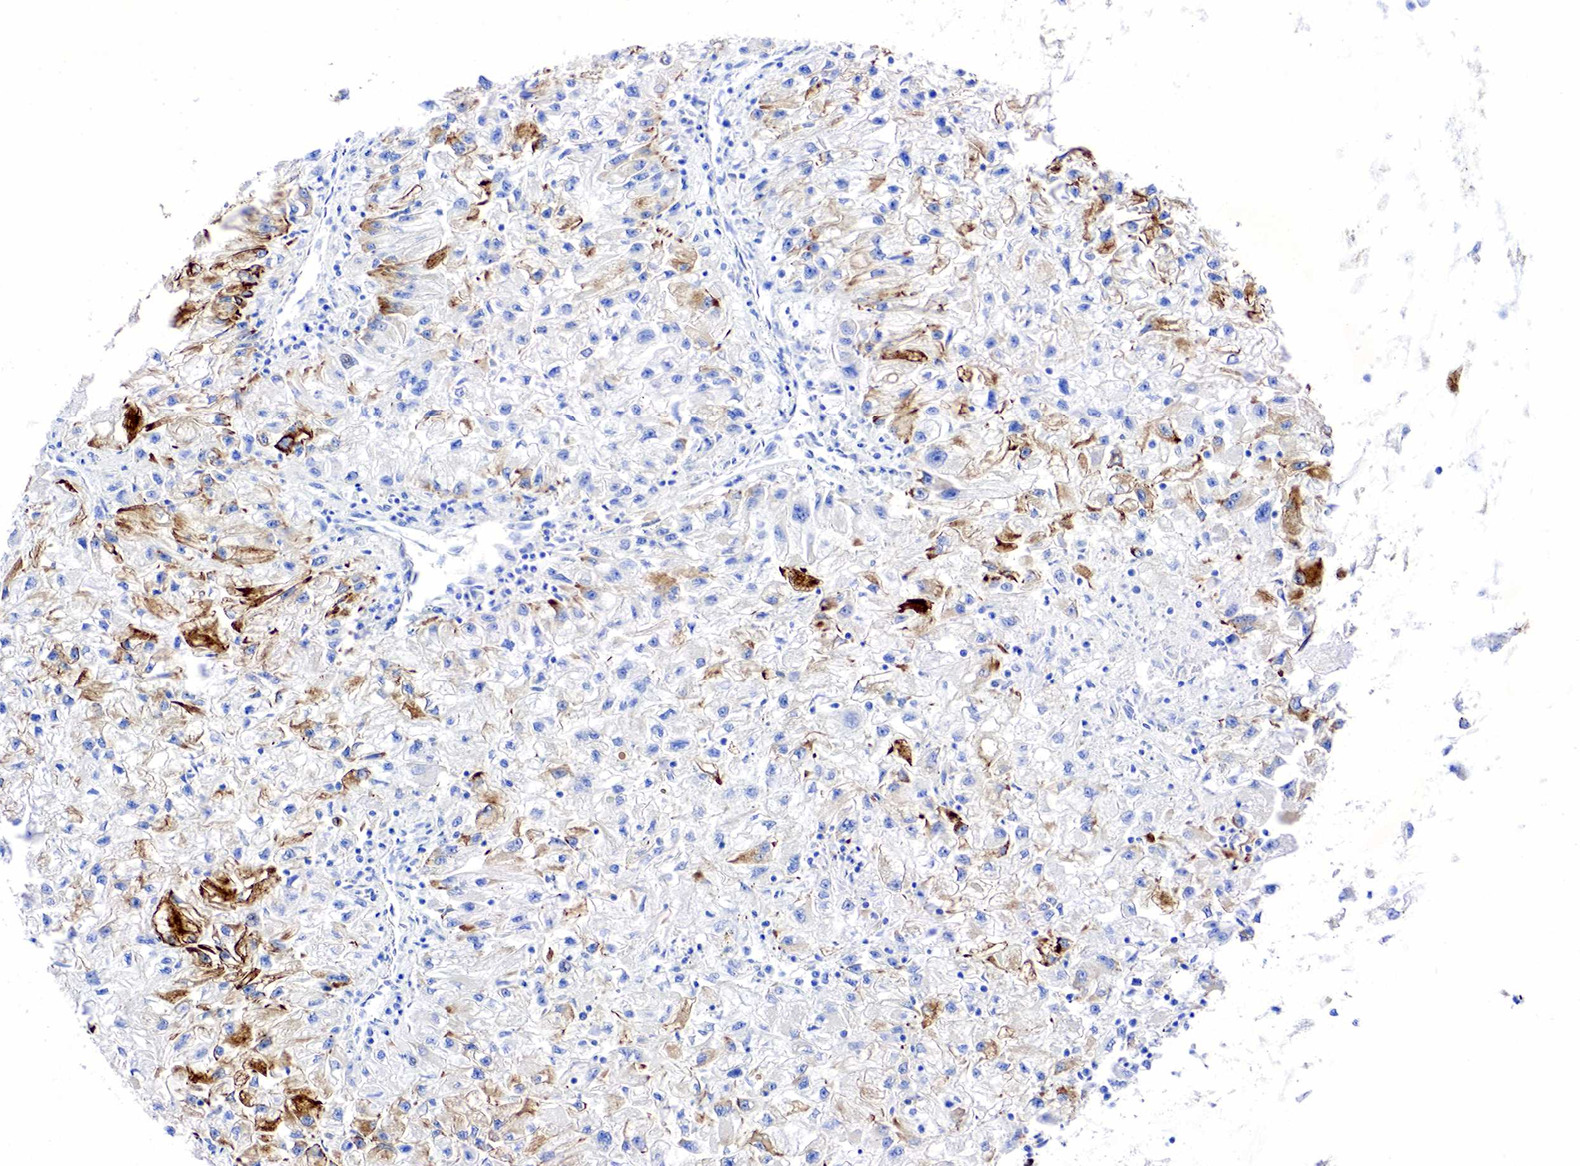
{"staining": {"intensity": "moderate", "quantity": "<25%", "location": "cytoplasmic/membranous"}, "tissue": "renal cancer", "cell_type": "Tumor cells", "image_type": "cancer", "snomed": [{"axis": "morphology", "description": "Adenocarcinoma, NOS"}, {"axis": "topography", "description": "Kidney"}], "caption": "Renal adenocarcinoma was stained to show a protein in brown. There is low levels of moderate cytoplasmic/membranous positivity in about <25% of tumor cells.", "gene": "KRT18", "patient": {"sex": "male", "age": 59}}